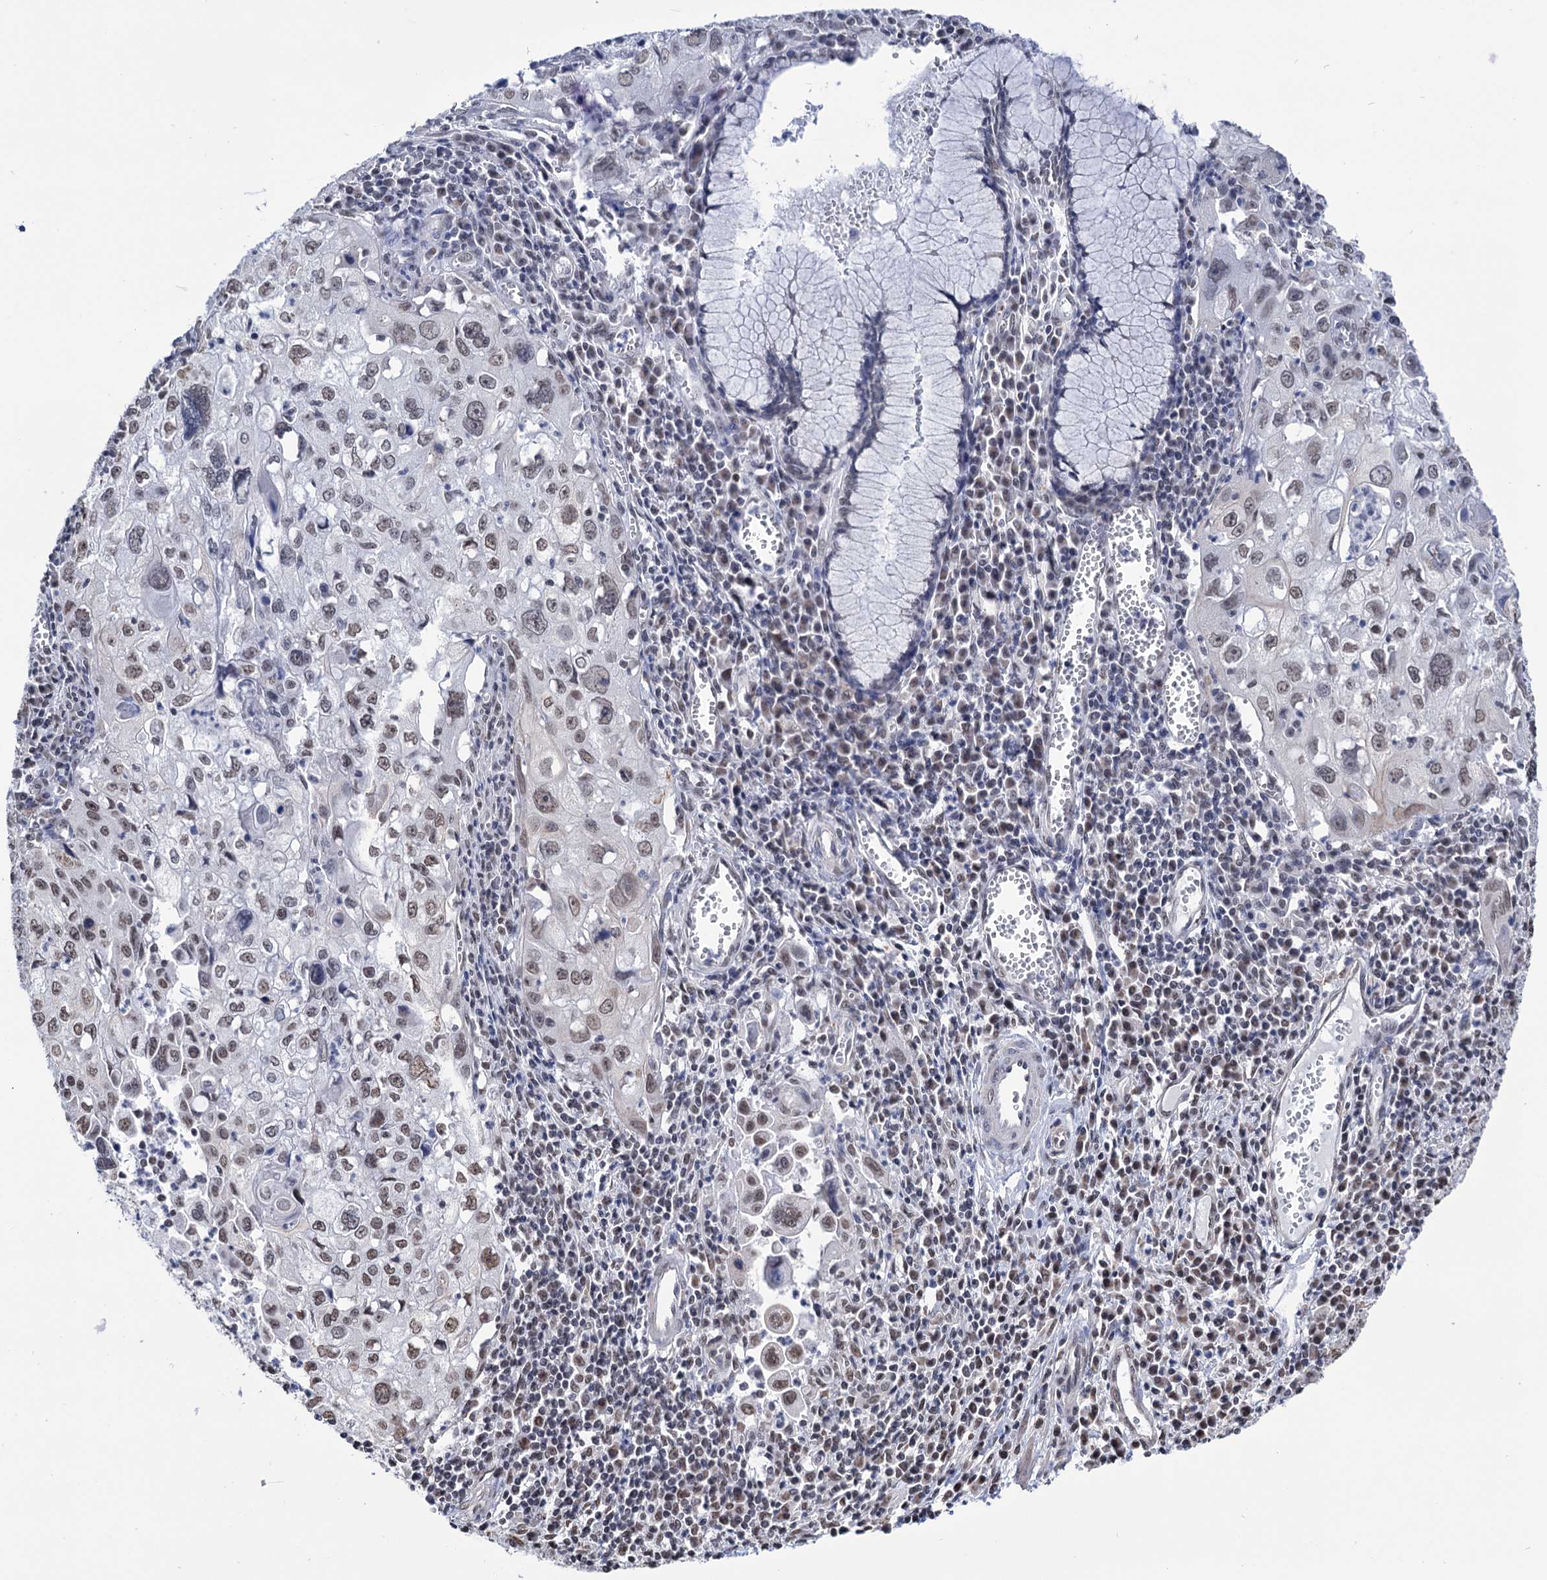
{"staining": {"intensity": "weak", "quantity": "25%-75%", "location": "nuclear"}, "tissue": "cervical cancer", "cell_type": "Tumor cells", "image_type": "cancer", "snomed": [{"axis": "morphology", "description": "Squamous cell carcinoma, NOS"}, {"axis": "topography", "description": "Cervix"}], "caption": "Brown immunohistochemical staining in human cervical cancer (squamous cell carcinoma) shows weak nuclear positivity in approximately 25%-75% of tumor cells.", "gene": "ABHD10", "patient": {"sex": "female", "age": 42}}